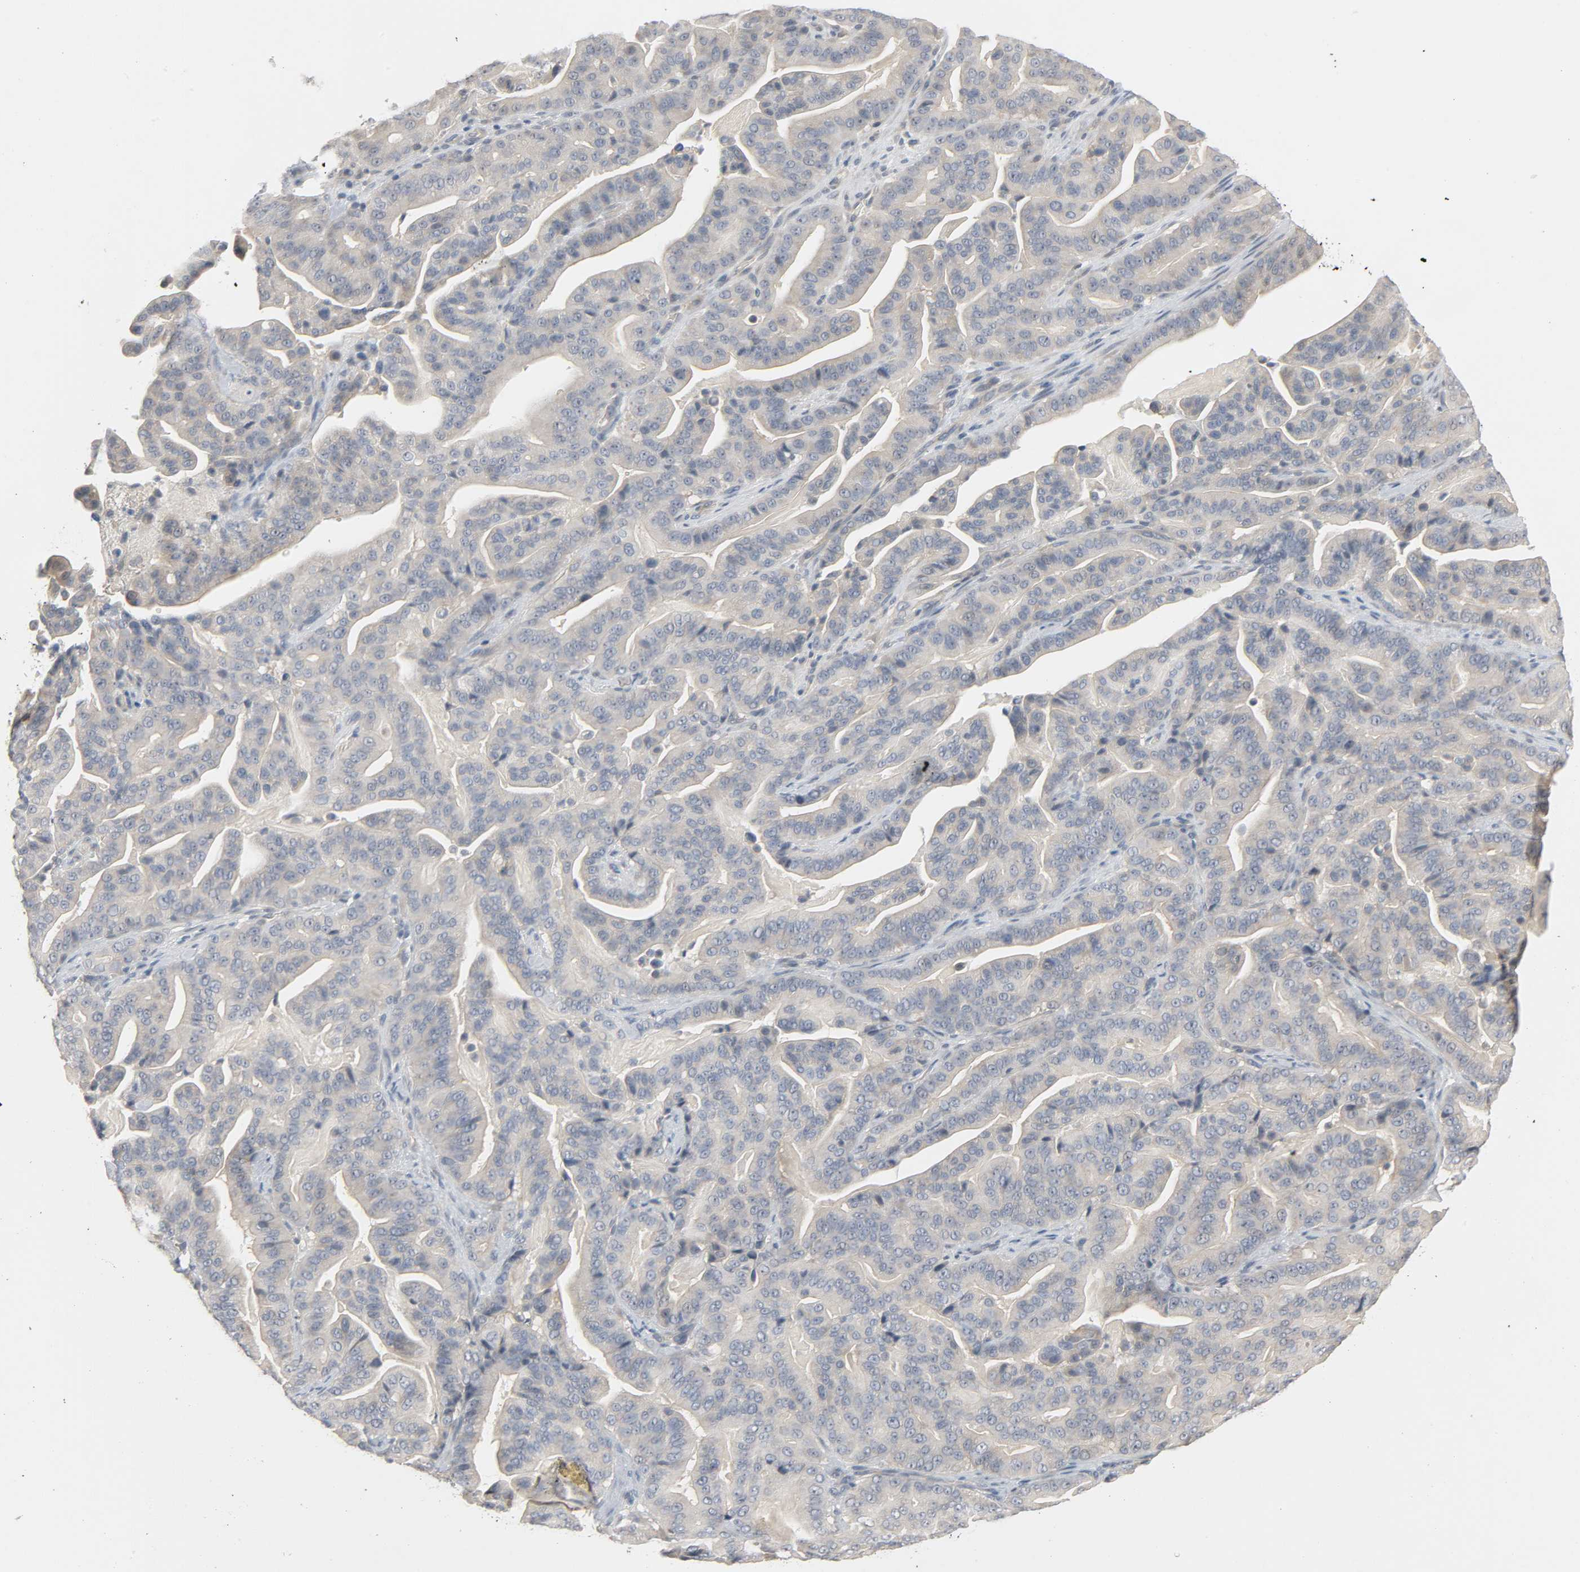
{"staining": {"intensity": "negative", "quantity": "none", "location": "none"}, "tissue": "pancreatic cancer", "cell_type": "Tumor cells", "image_type": "cancer", "snomed": [{"axis": "morphology", "description": "Adenocarcinoma, NOS"}, {"axis": "topography", "description": "Pancreas"}], "caption": "There is no significant staining in tumor cells of pancreatic cancer (adenocarcinoma). (DAB immunohistochemistry (IHC) with hematoxylin counter stain).", "gene": "CD4", "patient": {"sex": "male", "age": 63}}